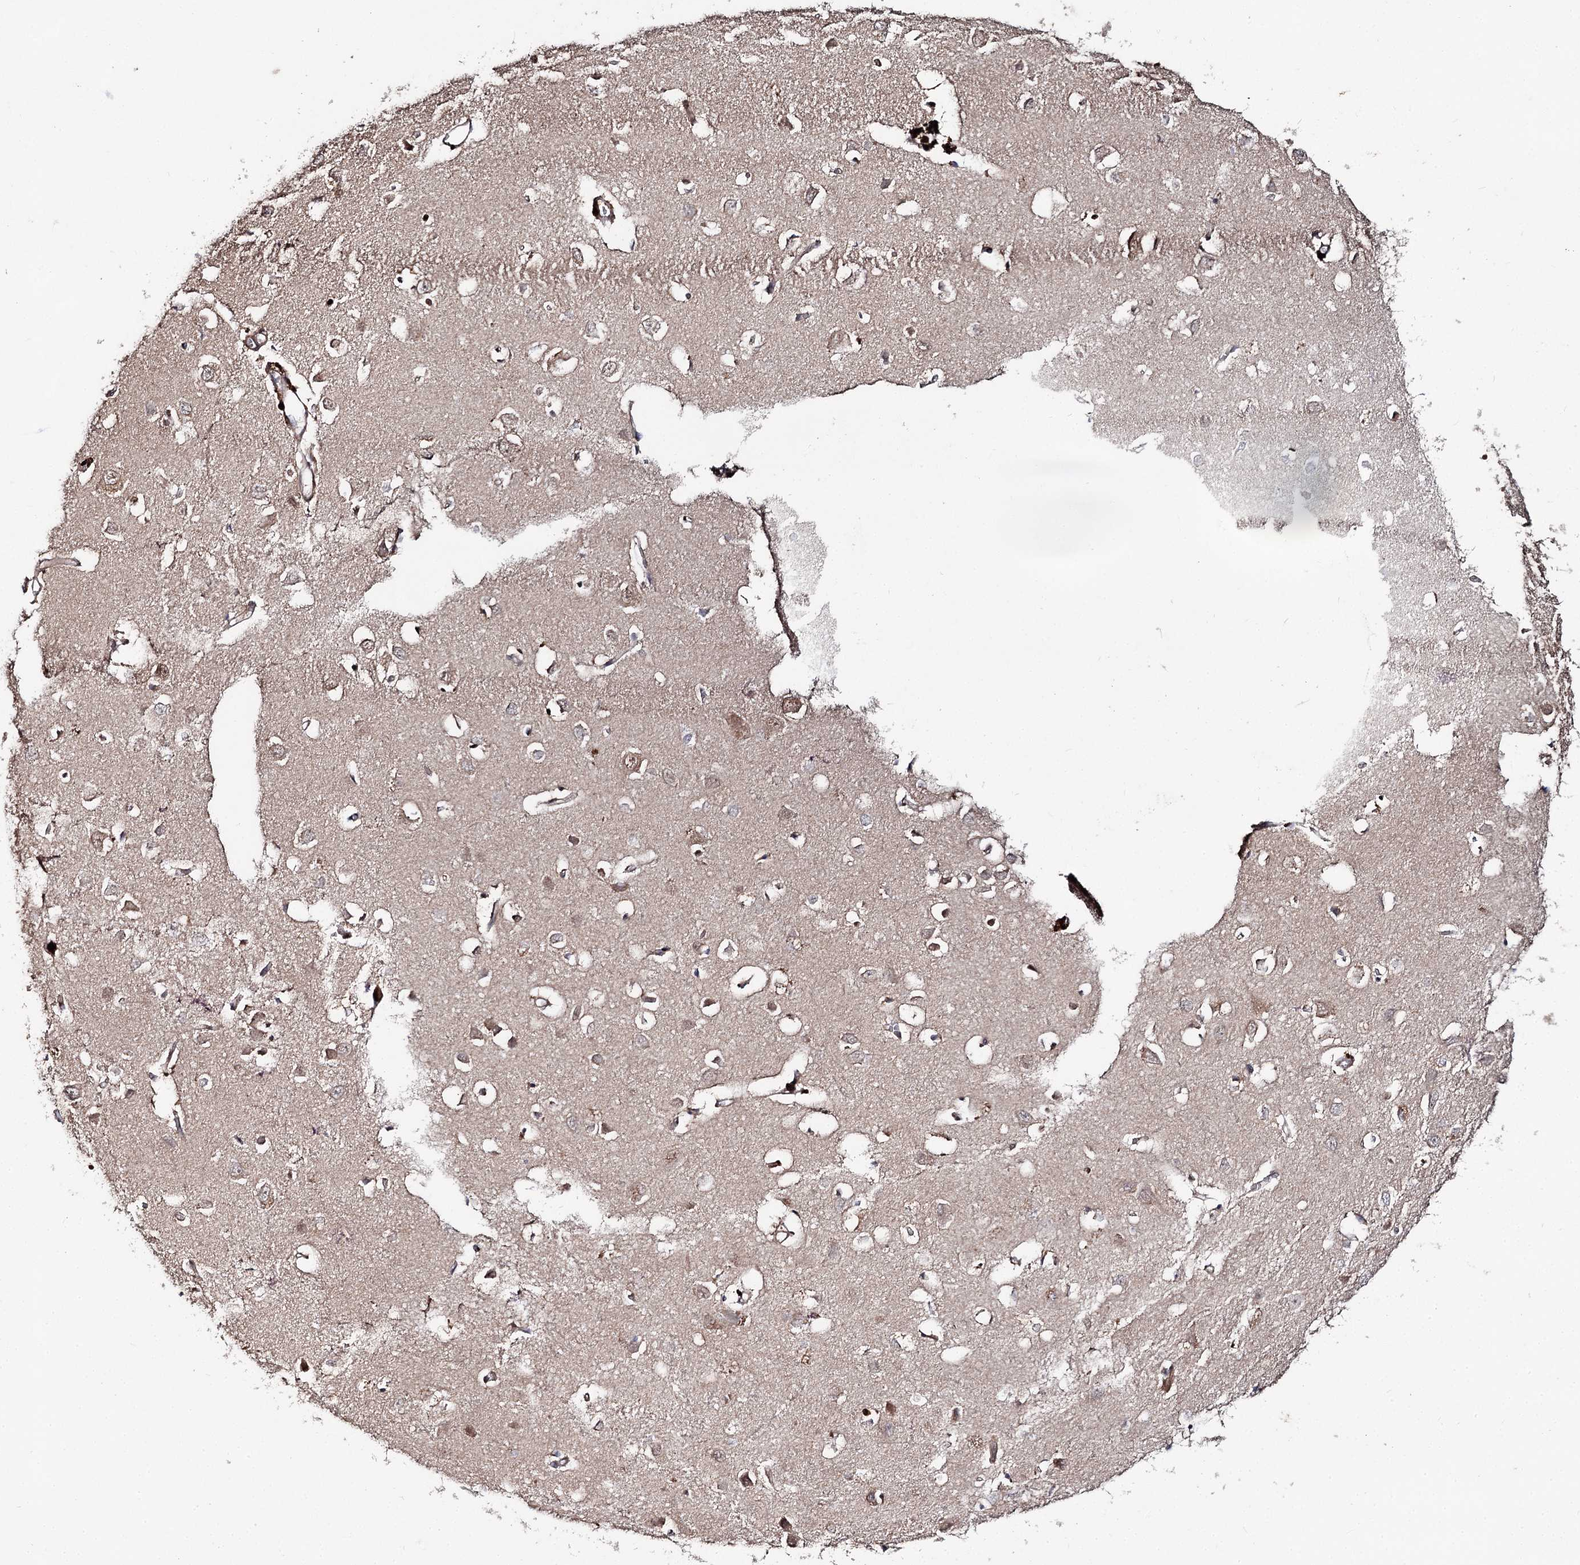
{"staining": {"intensity": "negative", "quantity": "none", "location": "none"}, "tissue": "cerebral cortex", "cell_type": "Endothelial cells", "image_type": "normal", "snomed": [{"axis": "morphology", "description": "Normal tissue, NOS"}, {"axis": "topography", "description": "Cerebral cortex"}], "caption": "DAB (3,3'-diaminobenzidine) immunohistochemical staining of normal cerebral cortex displays no significant staining in endothelial cells.", "gene": "MSANTD2", "patient": {"sex": "female", "age": 64}}